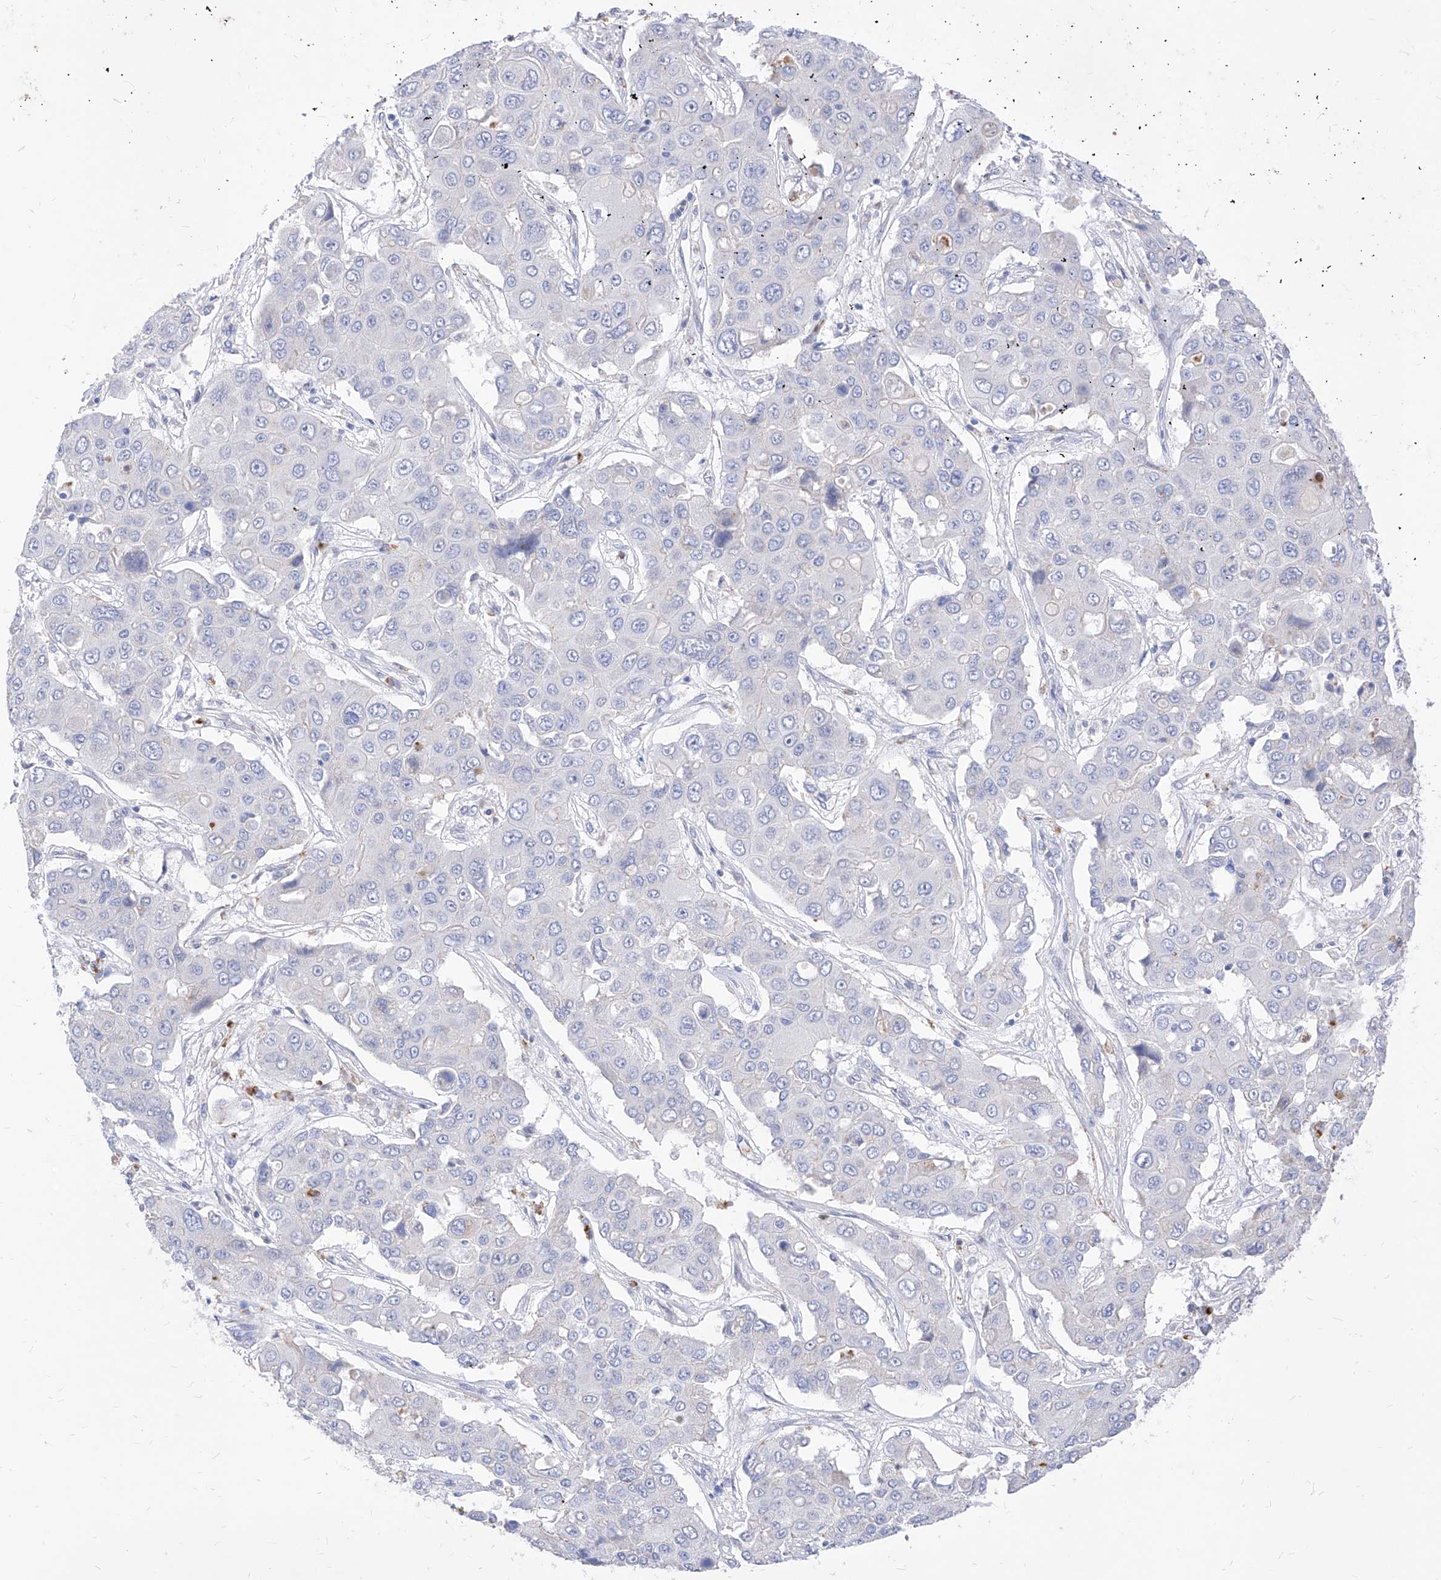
{"staining": {"intensity": "negative", "quantity": "none", "location": "none"}, "tissue": "liver cancer", "cell_type": "Tumor cells", "image_type": "cancer", "snomed": [{"axis": "morphology", "description": "Cholangiocarcinoma"}, {"axis": "topography", "description": "Liver"}], "caption": "An immunohistochemistry (IHC) photomicrograph of cholangiocarcinoma (liver) is shown. There is no staining in tumor cells of cholangiocarcinoma (liver). (Immunohistochemistry (ihc), brightfield microscopy, high magnification).", "gene": "VAX1", "patient": {"sex": "male", "age": 67}}